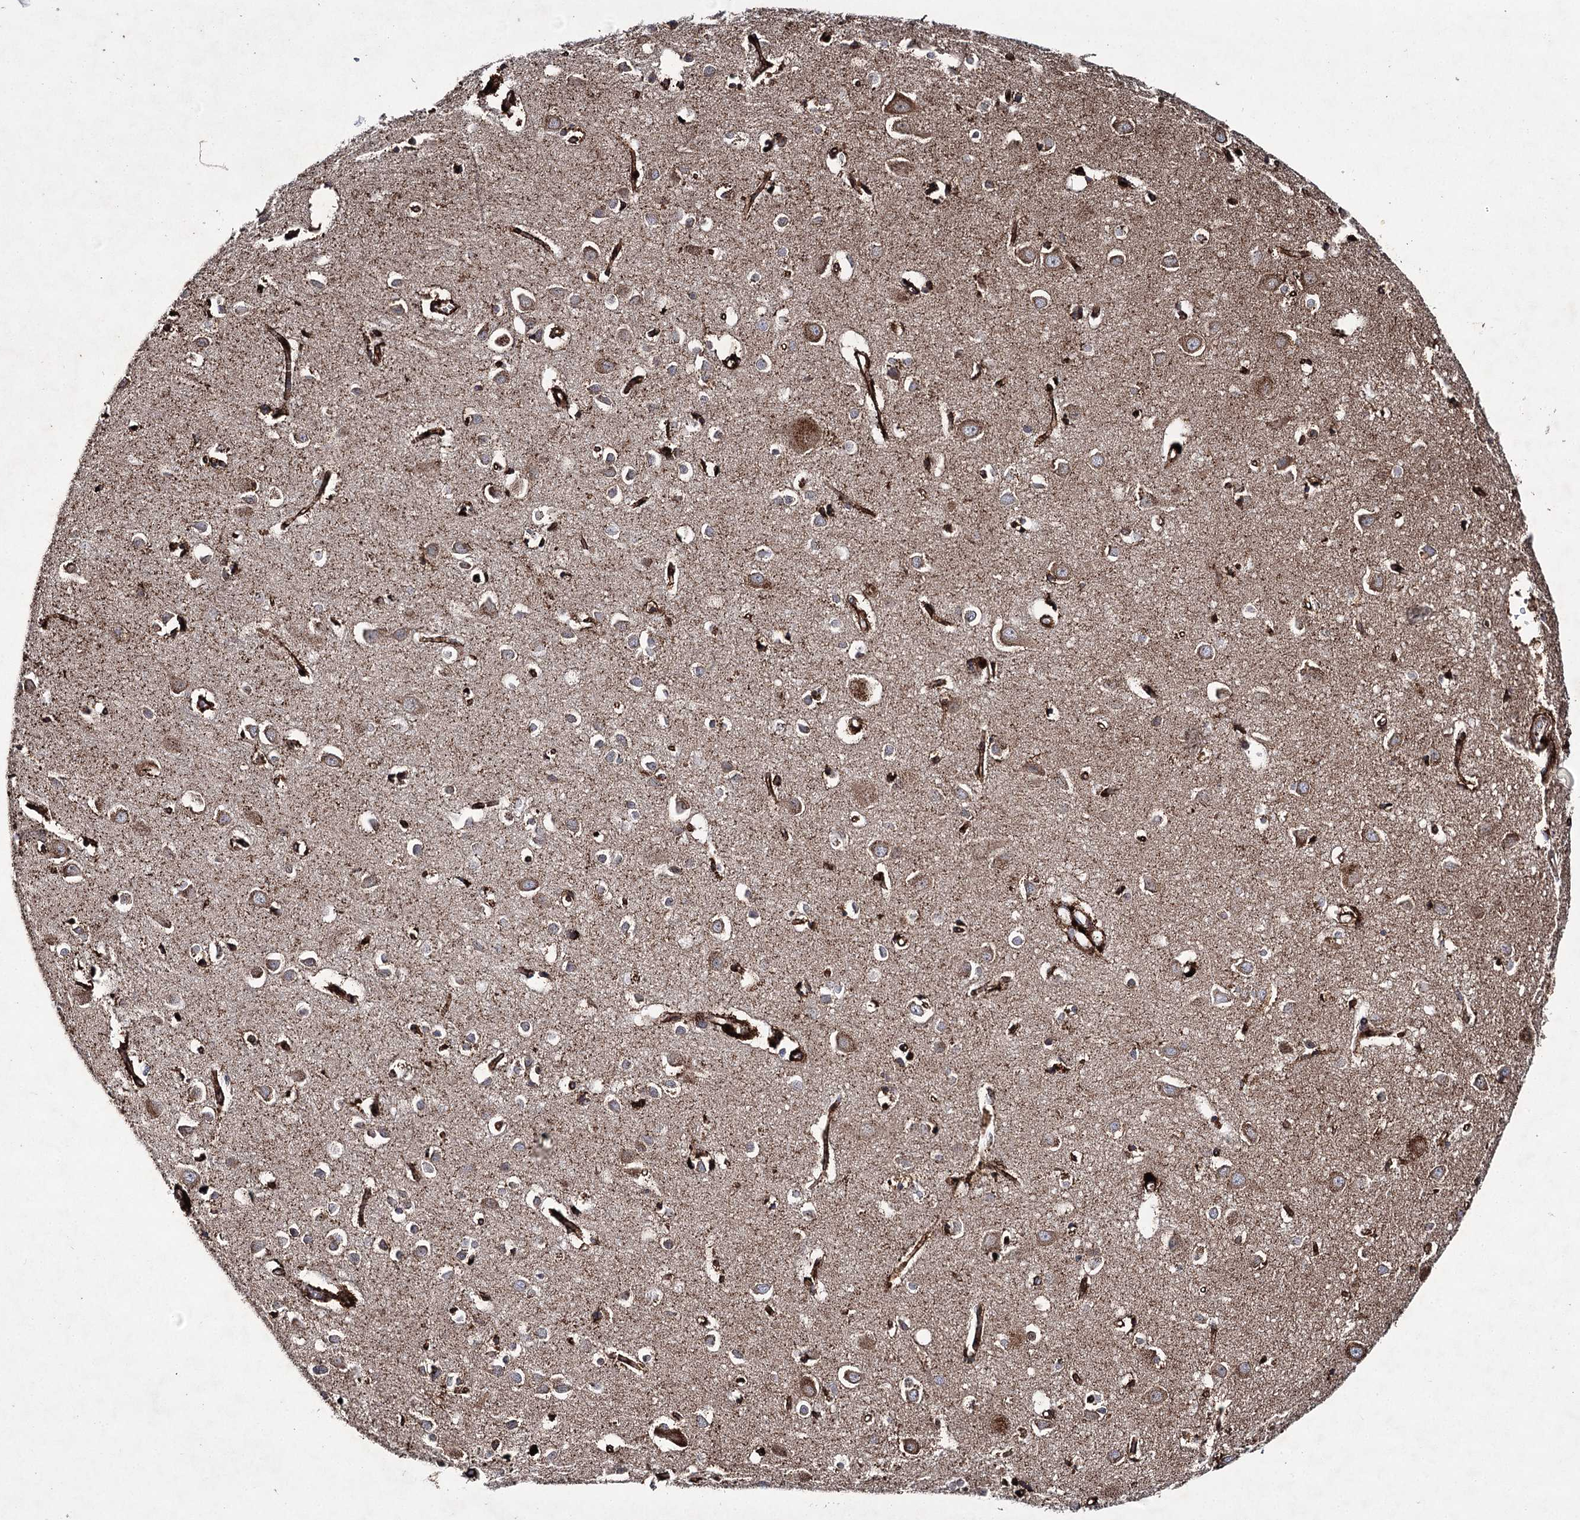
{"staining": {"intensity": "strong", "quantity": ">75%", "location": "cytoplasmic/membranous"}, "tissue": "cerebral cortex", "cell_type": "Endothelial cells", "image_type": "normal", "snomed": [{"axis": "morphology", "description": "Normal tissue, NOS"}, {"axis": "topography", "description": "Cerebral cortex"}], "caption": "A high-resolution histopathology image shows IHC staining of unremarkable cerebral cortex, which exhibits strong cytoplasmic/membranous expression in about >75% of endothelial cells. (IHC, brightfield microscopy, high magnification).", "gene": "DCUN1D4", "patient": {"sex": "female", "age": 64}}